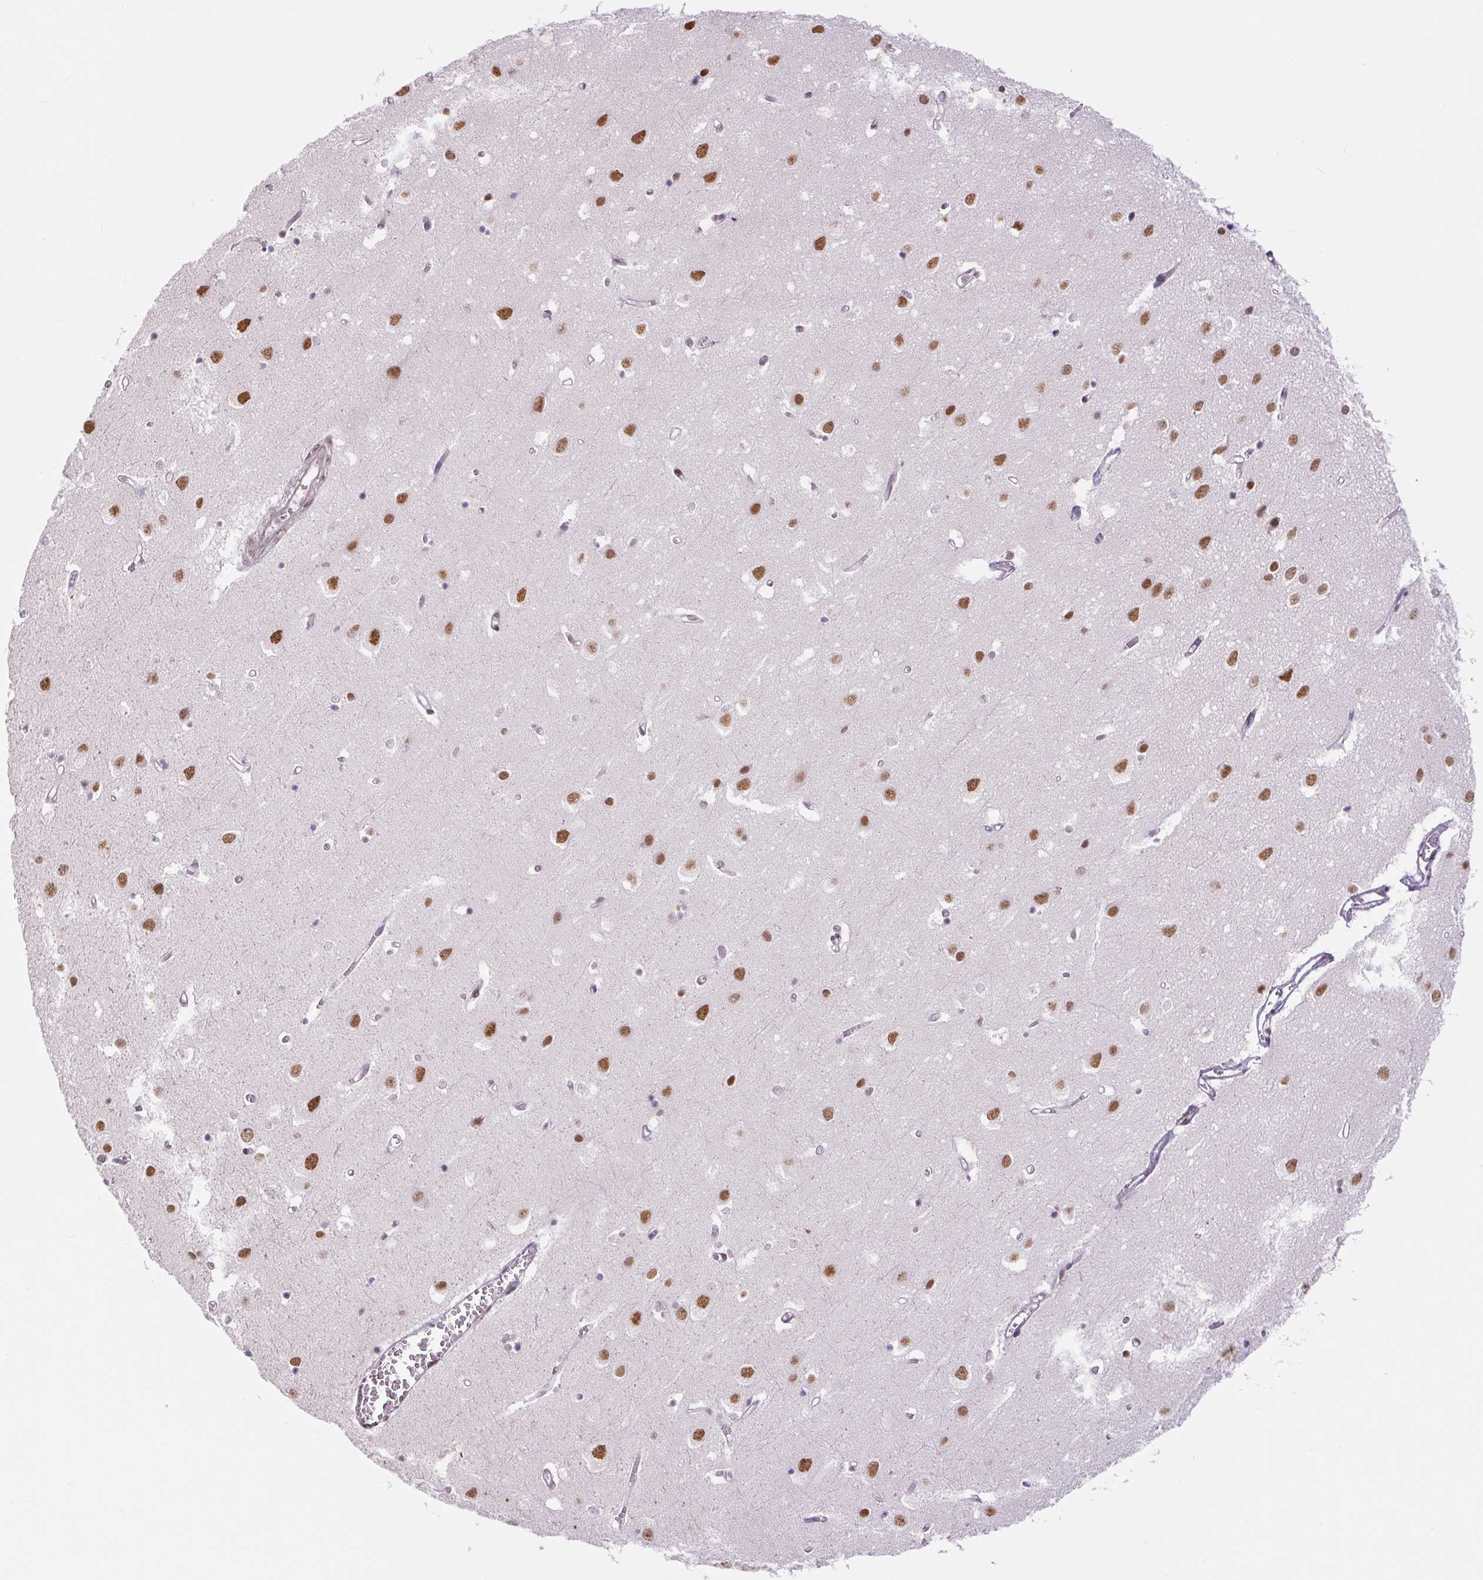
{"staining": {"intensity": "moderate", "quantity": "<25%", "location": "nuclear"}, "tissue": "cerebral cortex", "cell_type": "Endothelial cells", "image_type": "normal", "snomed": [{"axis": "morphology", "description": "Normal tissue, NOS"}, {"axis": "topography", "description": "Cerebral cortex"}], "caption": "Immunohistochemistry of unremarkable human cerebral cortex exhibits low levels of moderate nuclear positivity in about <25% of endothelial cells. (DAB (3,3'-diaminobenzidine) = brown stain, brightfield microscopy at high magnification).", "gene": "TCFL5", "patient": {"sex": "male", "age": 70}}